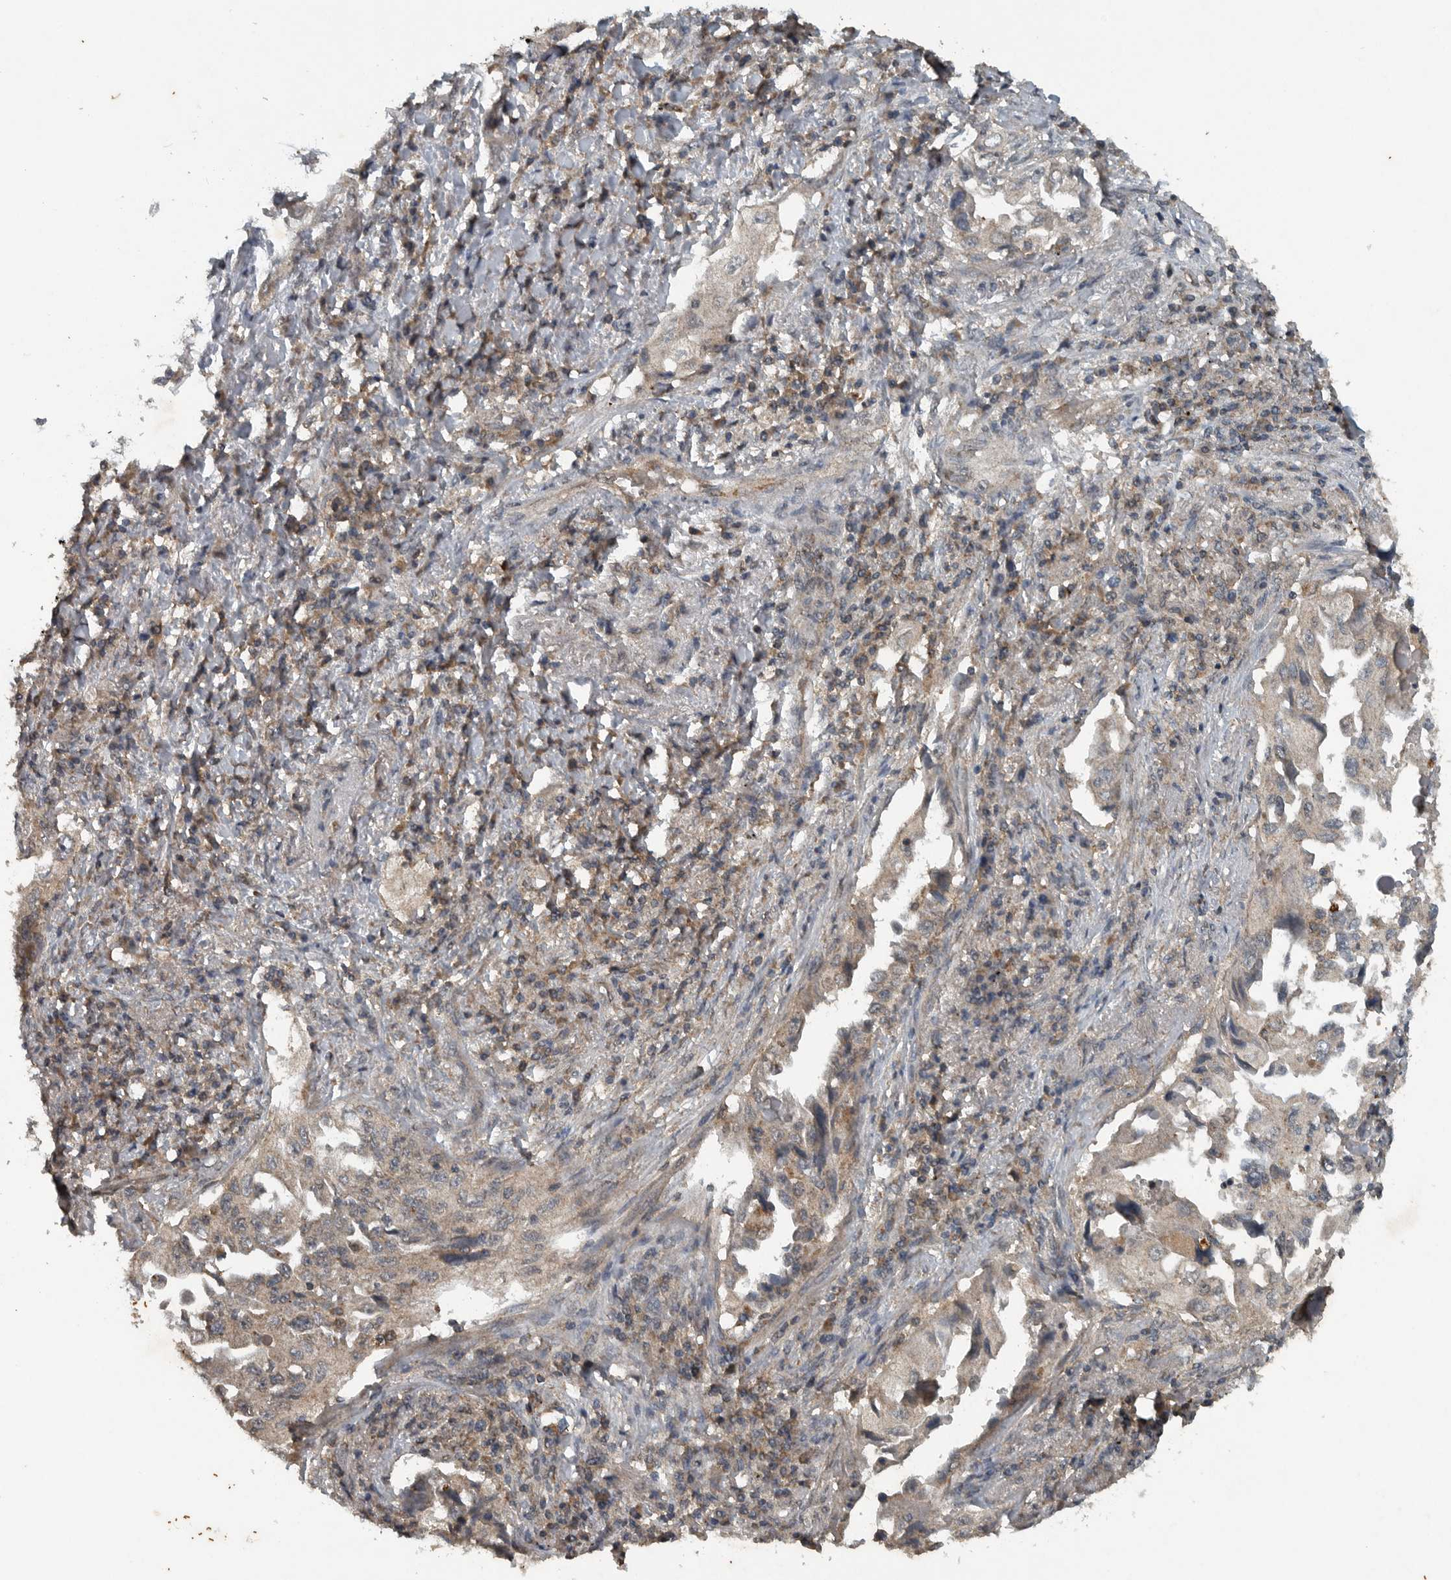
{"staining": {"intensity": "weak", "quantity": "25%-75%", "location": "cytoplasmic/membranous"}, "tissue": "lung cancer", "cell_type": "Tumor cells", "image_type": "cancer", "snomed": [{"axis": "morphology", "description": "Adenocarcinoma, NOS"}, {"axis": "topography", "description": "Lung"}], "caption": "Lung adenocarcinoma tissue displays weak cytoplasmic/membranous staining in approximately 25%-75% of tumor cells, visualized by immunohistochemistry.", "gene": "IL6ST", "patient": {"sex": "female", "age": 51}}